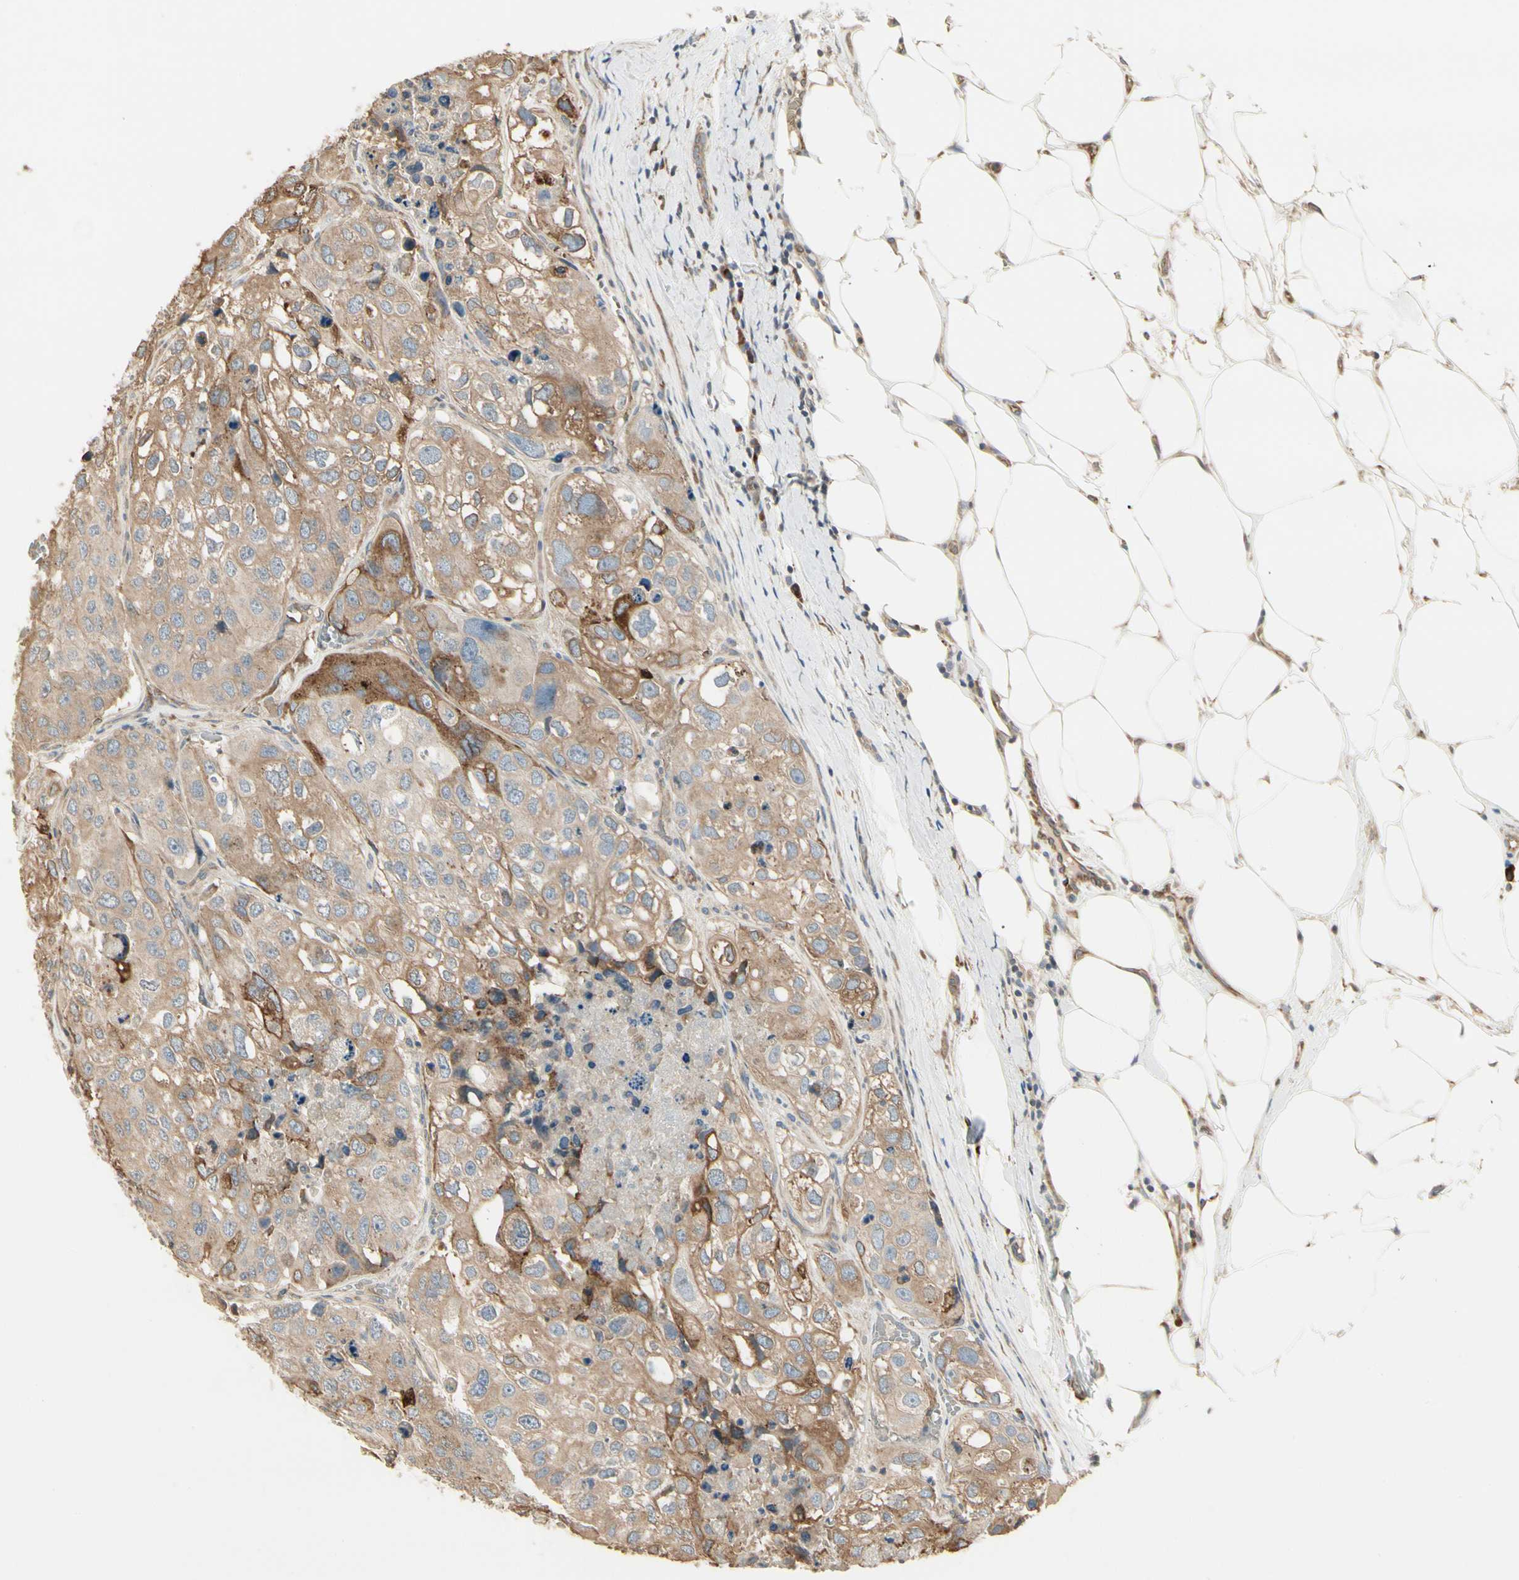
{"staining": {"intensity": "moderate", "quantity": ">75%", "location": "cytoplasmic/membranous"}, "tissue": "urothelial cancer", "cell_type": "Tumor cells", "image_type": "cancer", "snomed": [{"axis": "morphology", "description": "Urothelial carcinoma, High grade"}, {"axis": "topography", "description": "Lymph node"}, {"axis": "topography", "description": "Urinary bladder"}], "caption": "IHC staining of urothelial carcinoma (high-grade), which reveals medium levels of moderate cytoplasmic/membranous positivity in about >75% of tumor cells indicating moderate cytoplasmic/membranous protein staining. The staining was performed using DAB (brown) for protein detection and nuclei were counterstained in hematoxylin (blue).", "gene": "NUCB2", "patient": {"sex": "male", "age": 51}}